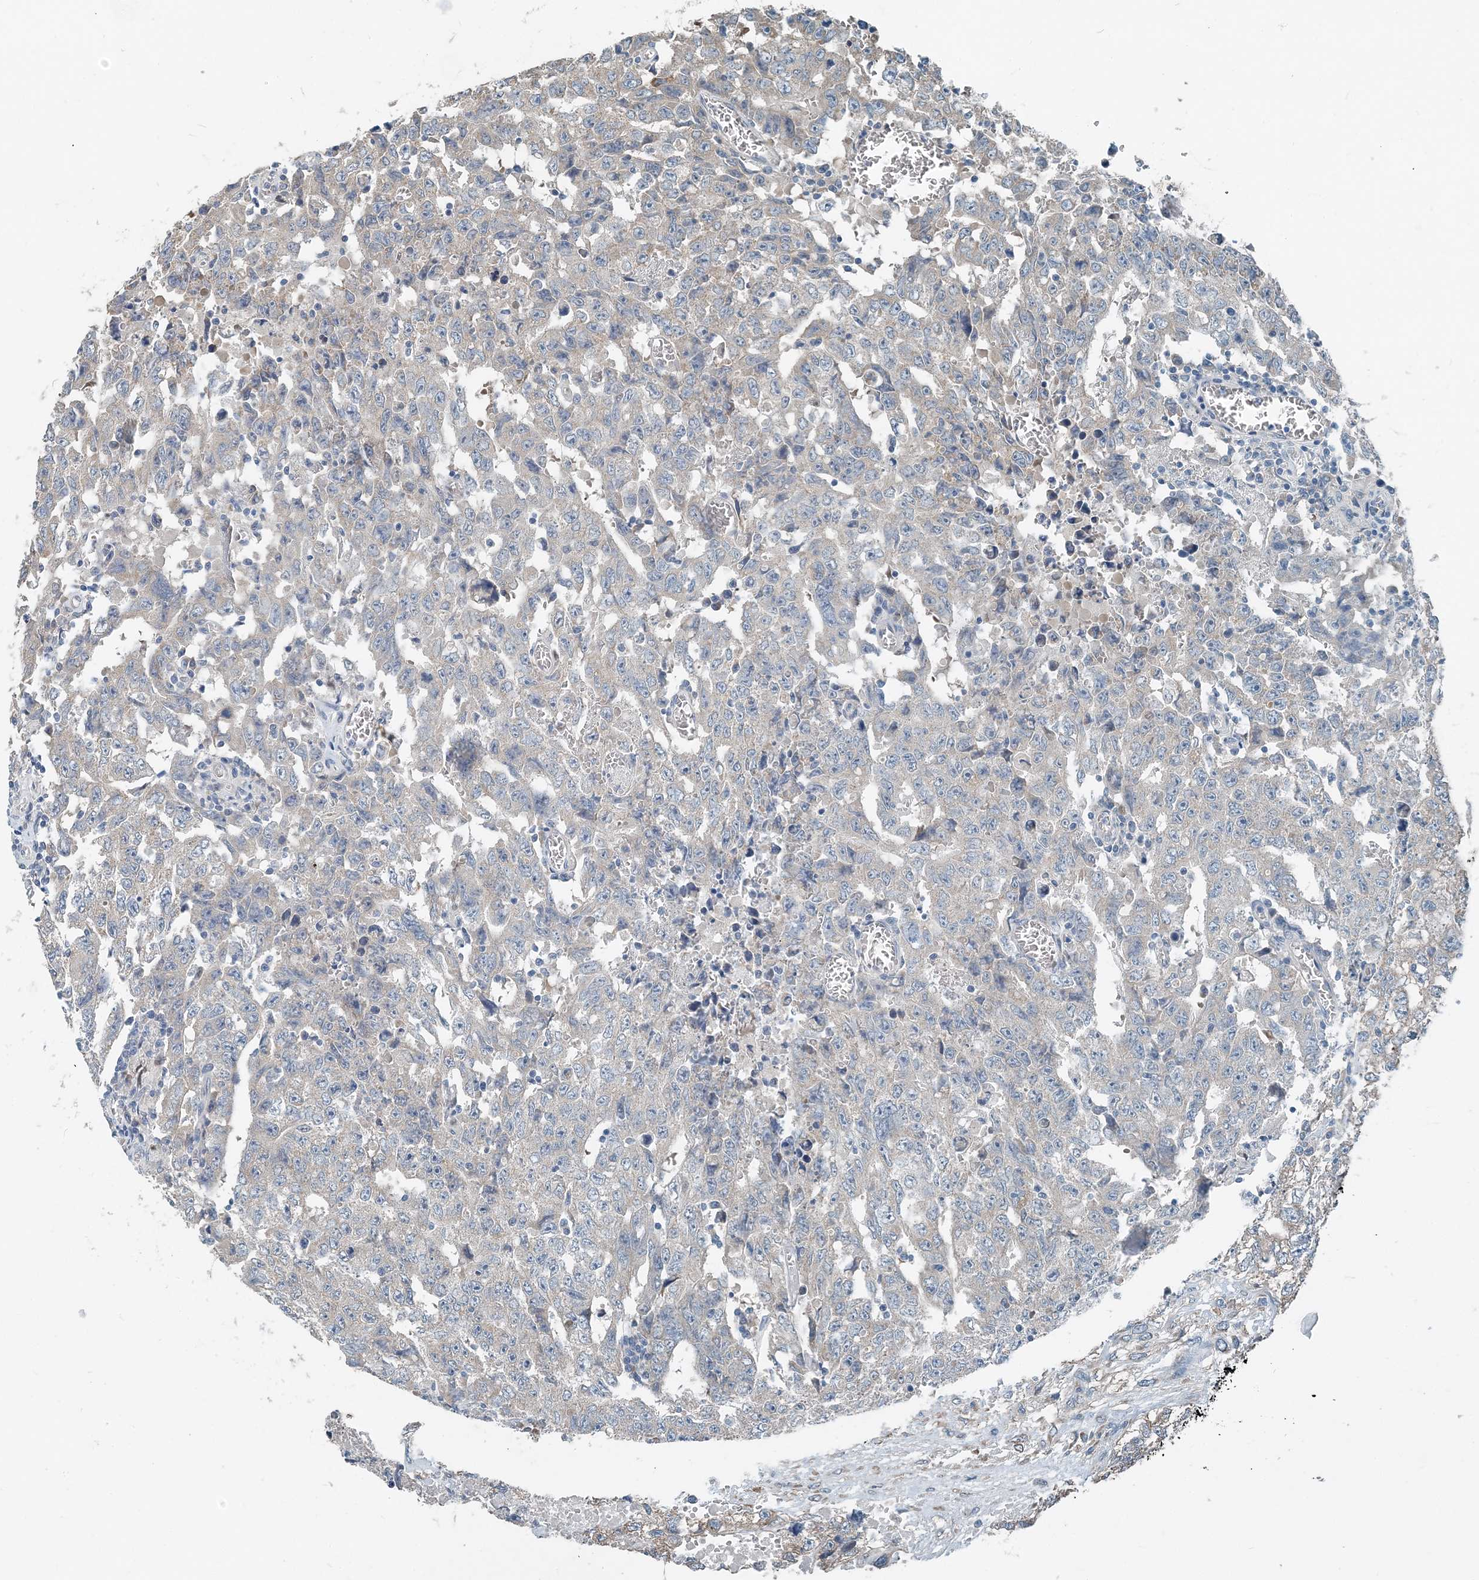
{"staining": {"intensity": "negative", "quantity": "none", "location": "none"}, "tissue": "testis cancer", "cell_type": "Tumor cells", "image_type": "cancer", "snomed": [{"axis": "morphology", "description": "Carcinoma, Embryonal, NOS"}, {"axis": "topography", "description": "Testis"}], "caption": "Immunohistochemical staining of human testis embryonal carcinoma exhibits no significant expression in tumor cells.", "gene": "EEF1A2", "patient": {"sex": "male", "age": 26}}